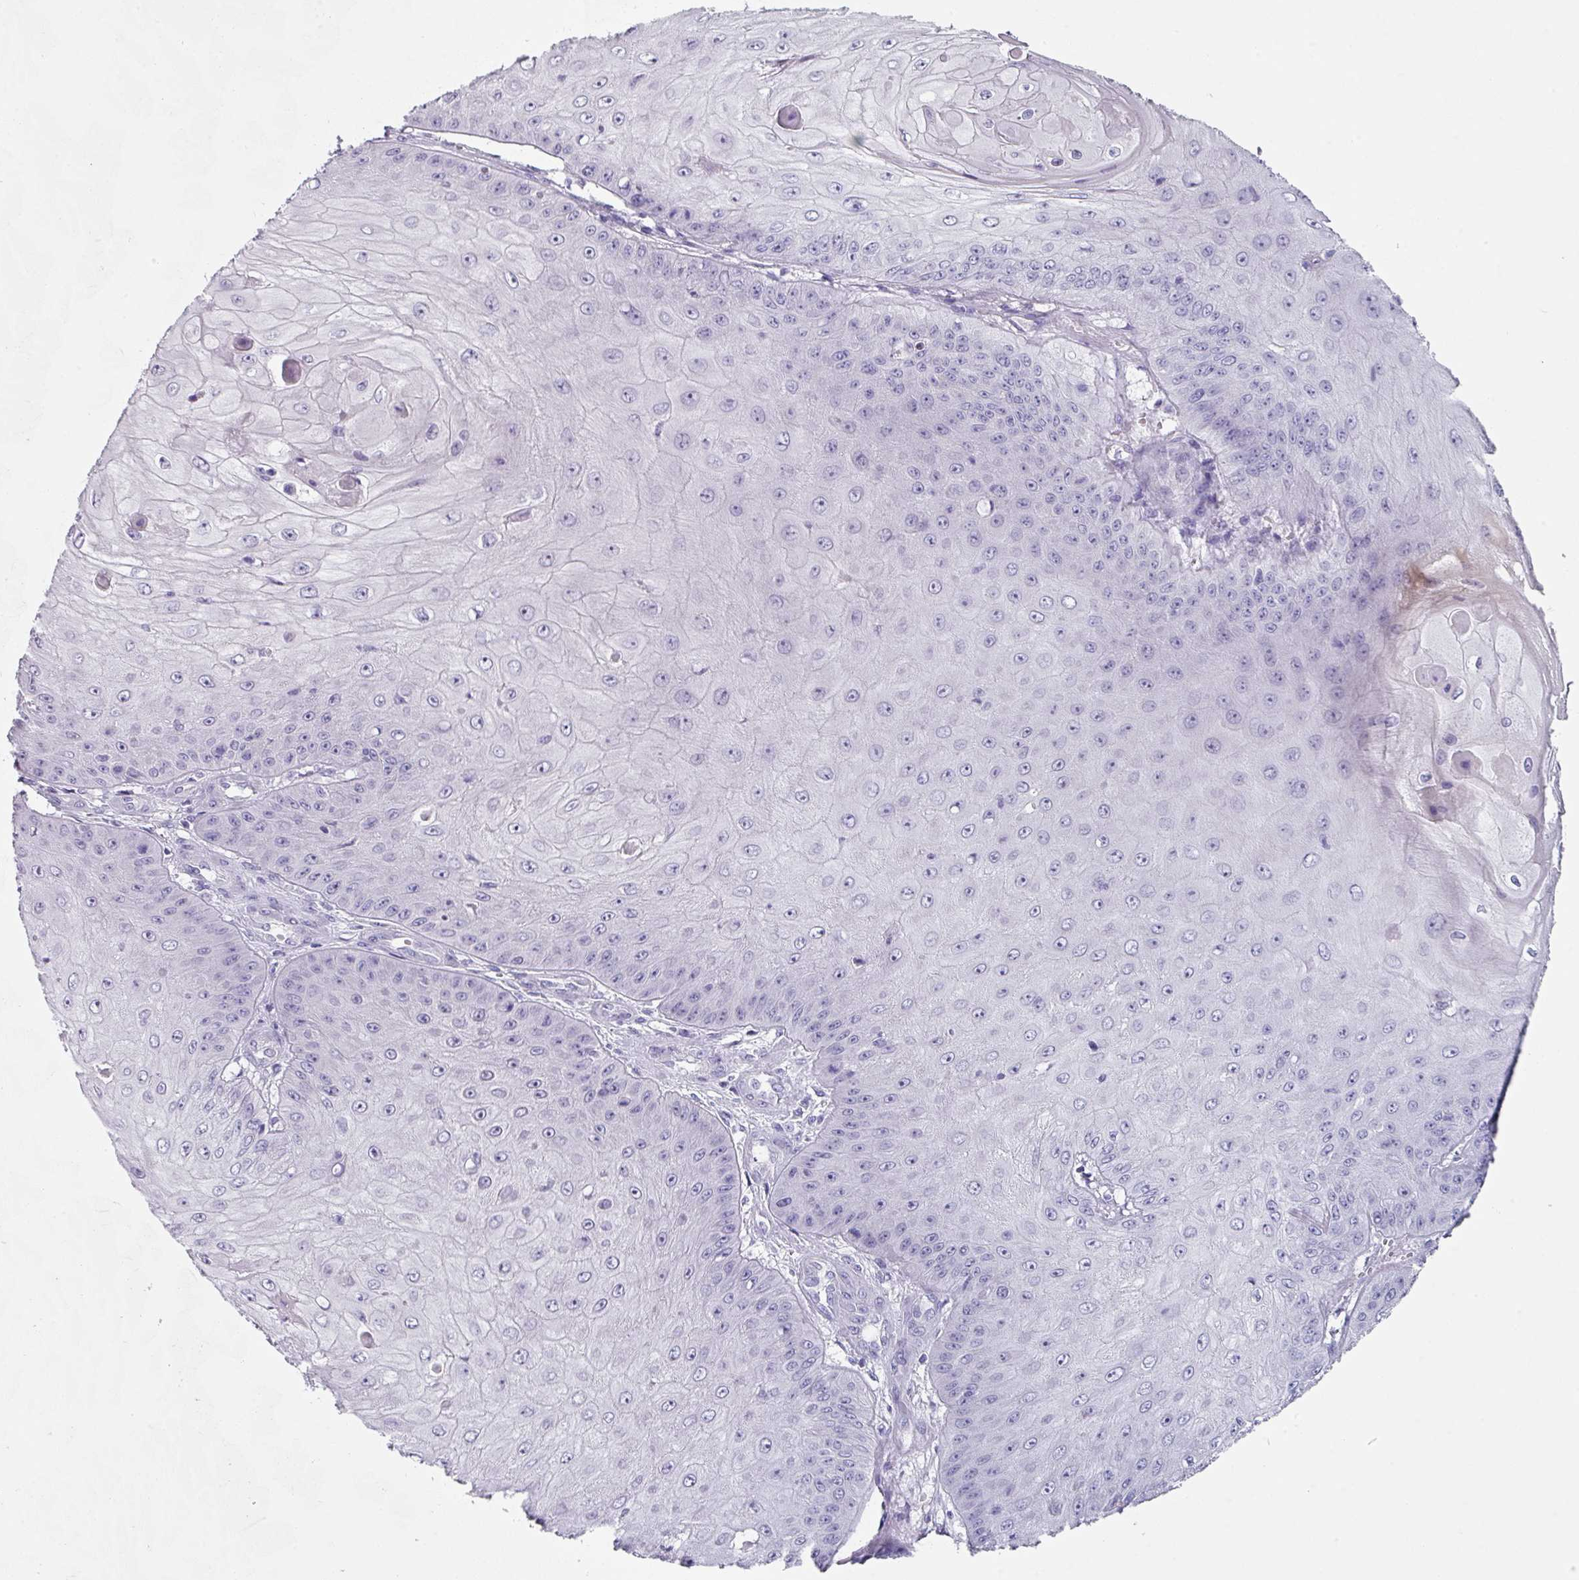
{"staining": {"intensity": "negative", "quantity": "none", "location": "none"}, "tissue": "skin cancer", "cell_type": "Tumor cells", "image_type": "cancer", "snomed": [{"axis": "morphology", "description": "Squamous cell carcinoma, NOS"}, {"axis": "topography", "description": "Skin"}], "caption": "Tumor cells show no significant protein expression in squamous cell carcinoma (skin). The staining was performed using DAB to visualize the protein expression in brown, while the nuclei were stained in blue with hematoxylin (Magnification: 20x).", "gene": "DEFB115", "patient": {"sex": "male", "age": 70}}